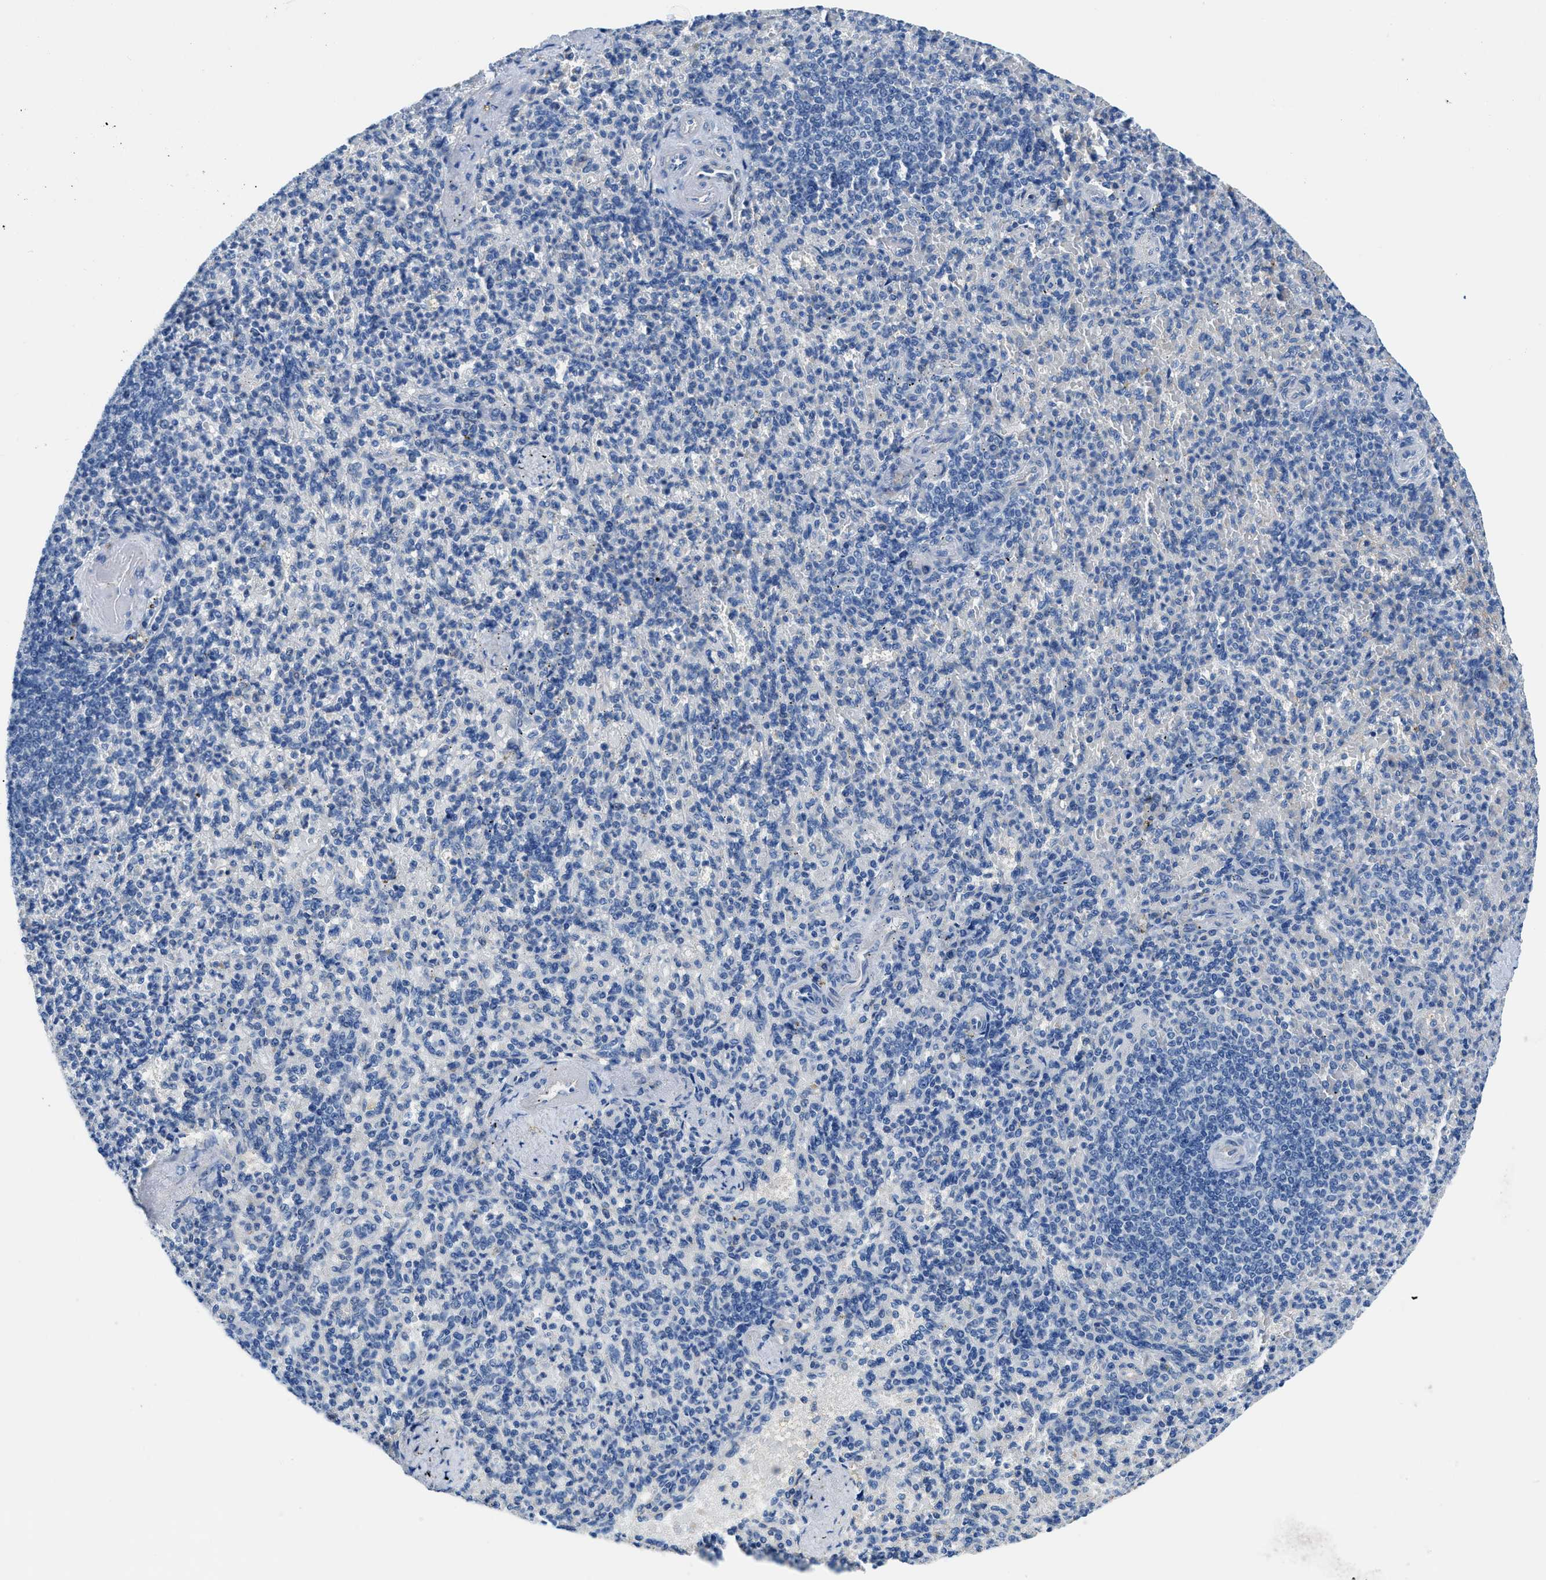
{"staining": {"intensity": "negative", "quantity": "none", "location": "none"}, "tissue": "spleen", "cell_type": "Cells in red pulp", "image_type": "normal", "snomed": [{"axis": "morphology", "description": "Normal tissue, NOS"}, {"axis": "topography", "description": "Spleen"}], "caption": "Normal spleen was stained to show a protein in brown. There is no significant expression in cells in red pulp. (Immunohistochemistry, brightfield microscopy, high magnification).", "gene": "SLC10A6", "patient": {"sex": "female", "age": 74}}